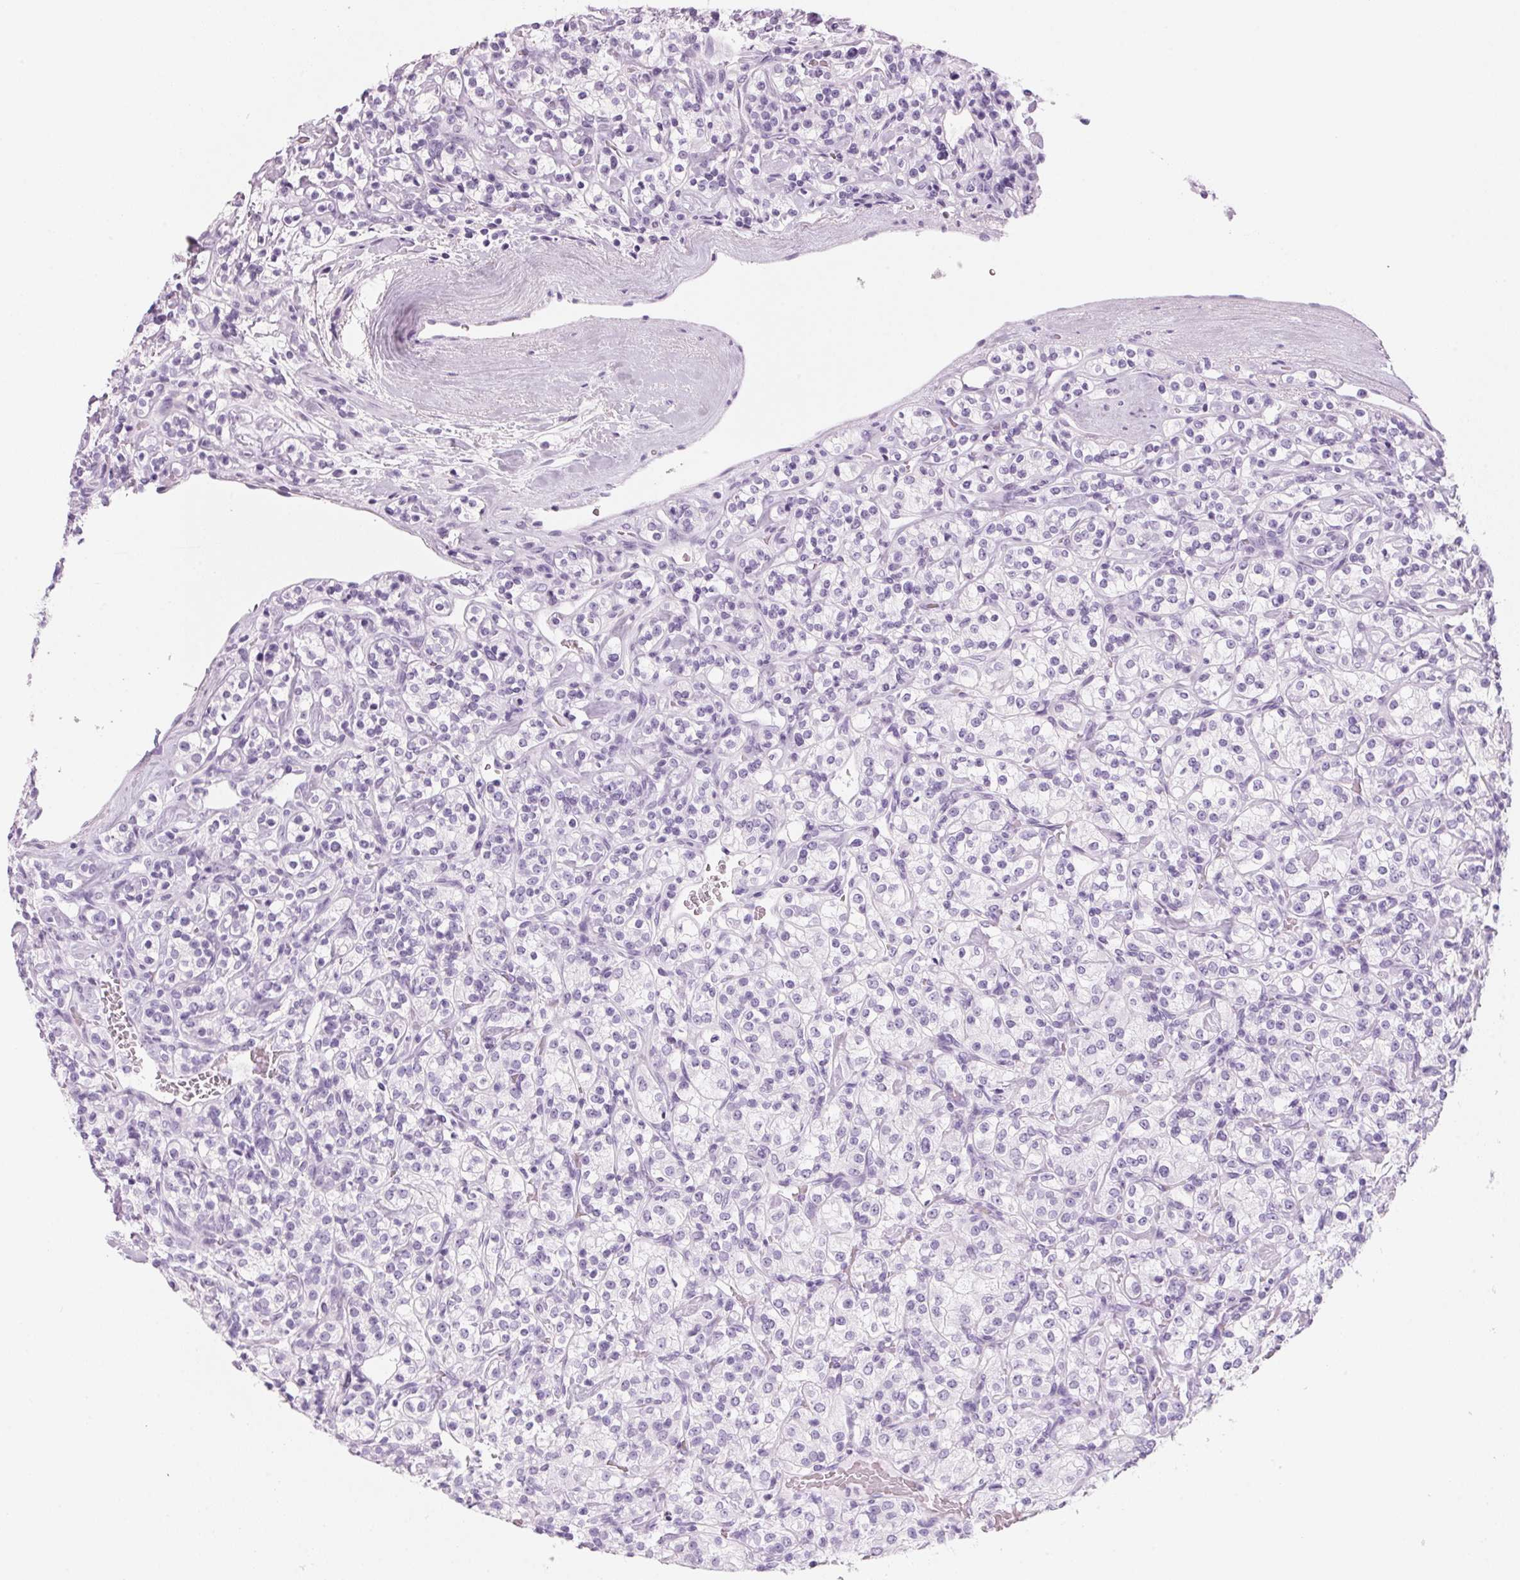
{"staining": {"intensity": "negative", "quantity": "none", "location": "none"}, "tissue": "renal cancer", "cell_type": "Tumor cells", "image_type": "cancer", "snomed": [{"axis": "morphology", "description": "Adenocarcinoma, NOS"}, {"axis": "topography", "description": "Kidney"}], "caption": "This is a histopathology image of IHC staining of renal cancer, which shows no expression in tumor cells.", "gene": "ADAM20", "patient": {"sex": "male", "age": 77}}